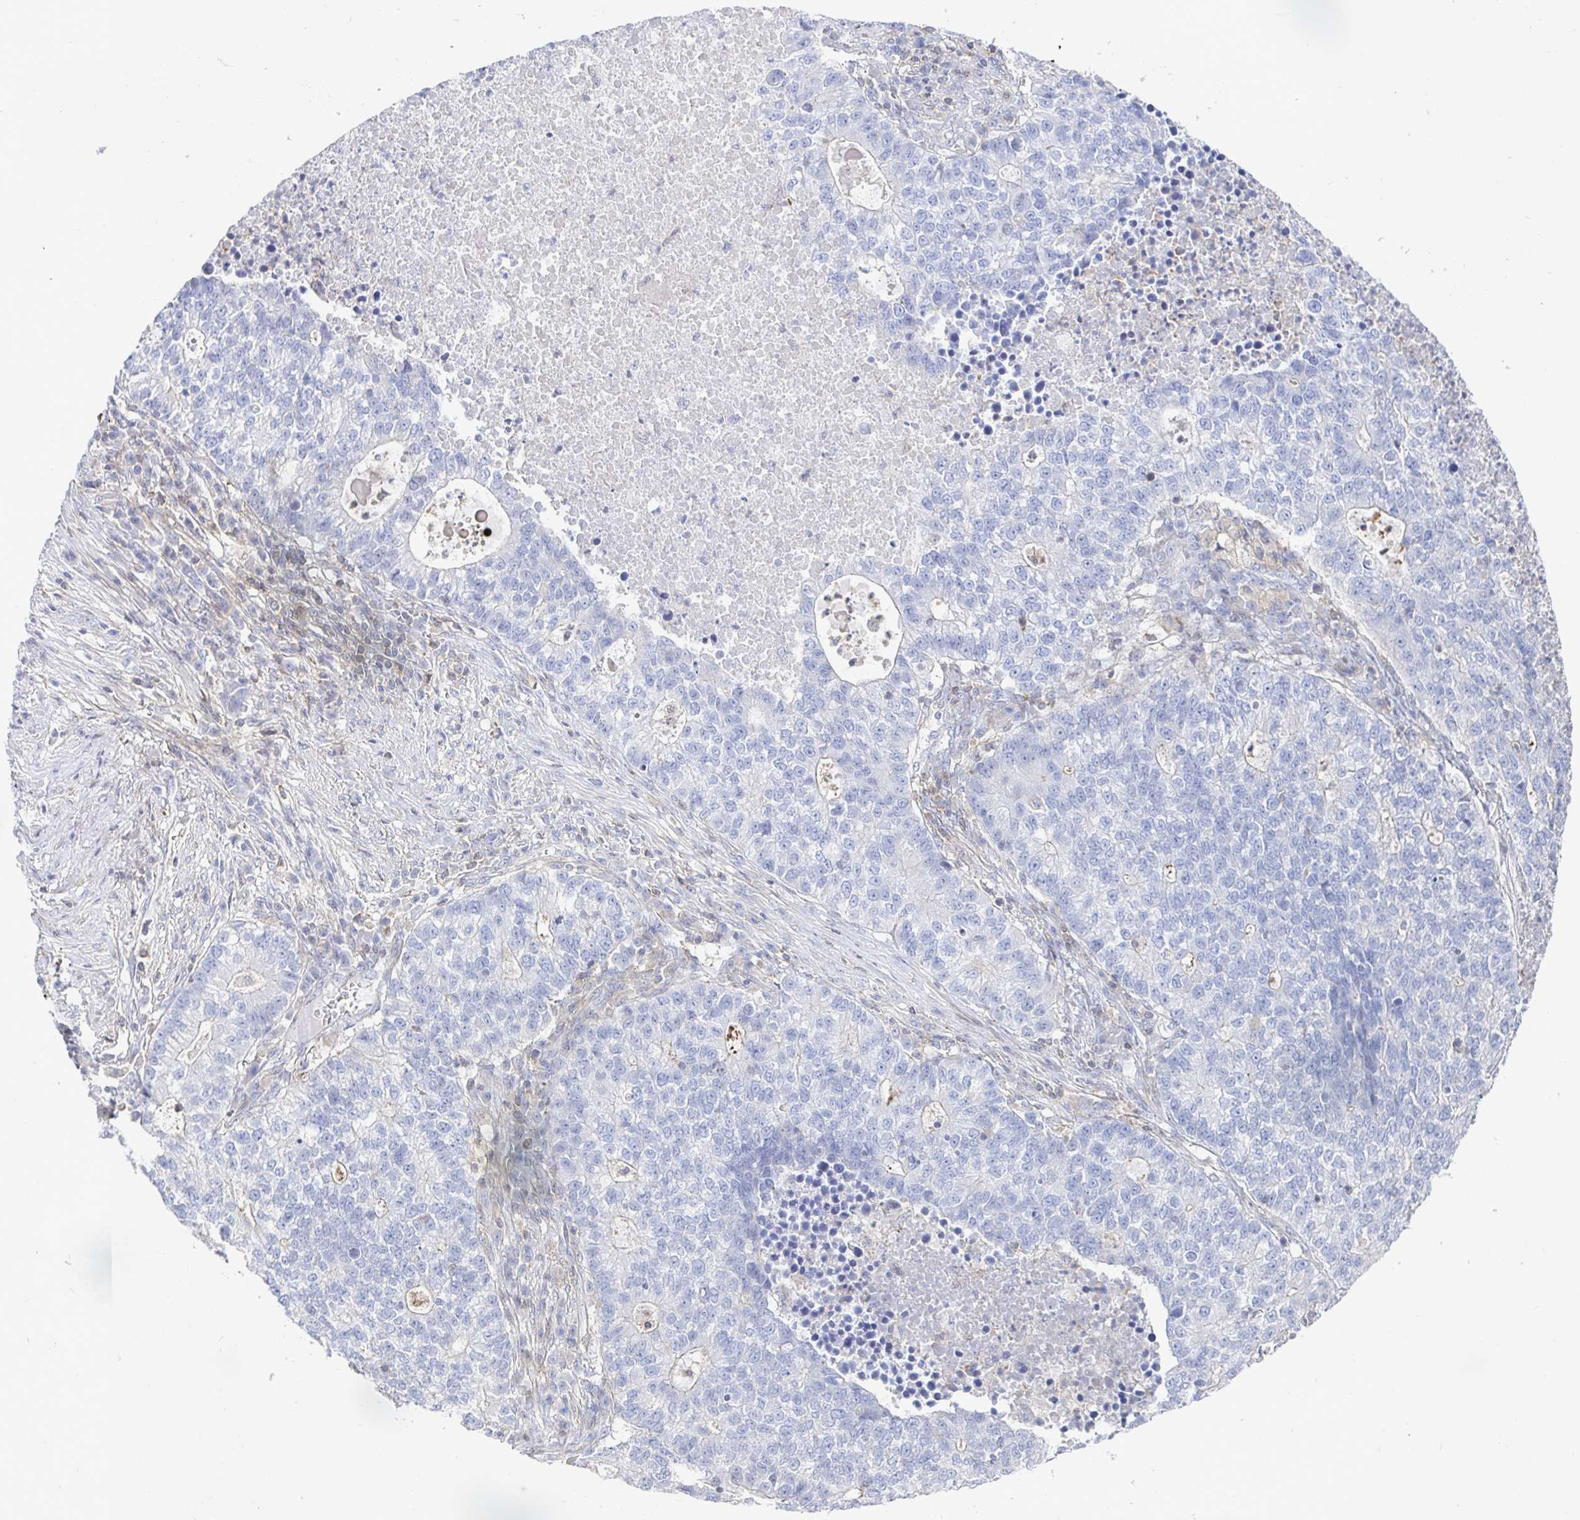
{"staining": {"intensity": "negative", "quantity": "none", "location": "none"}, "tissue": "lung cancer", "cell_type": "Tumor cells", "image_type": "cancer", "snomed": [{"axis": "morphology", "description": "Adenocarcinoma, NOS"}, {"axis": "topography", "description": "Lung"}], "caption": "The micrograph reveals no staining of tumor cells in adenocarcinoma (lung).", "gene": "PIK3CD", "patient": {"sex": "male", "age": 57}}